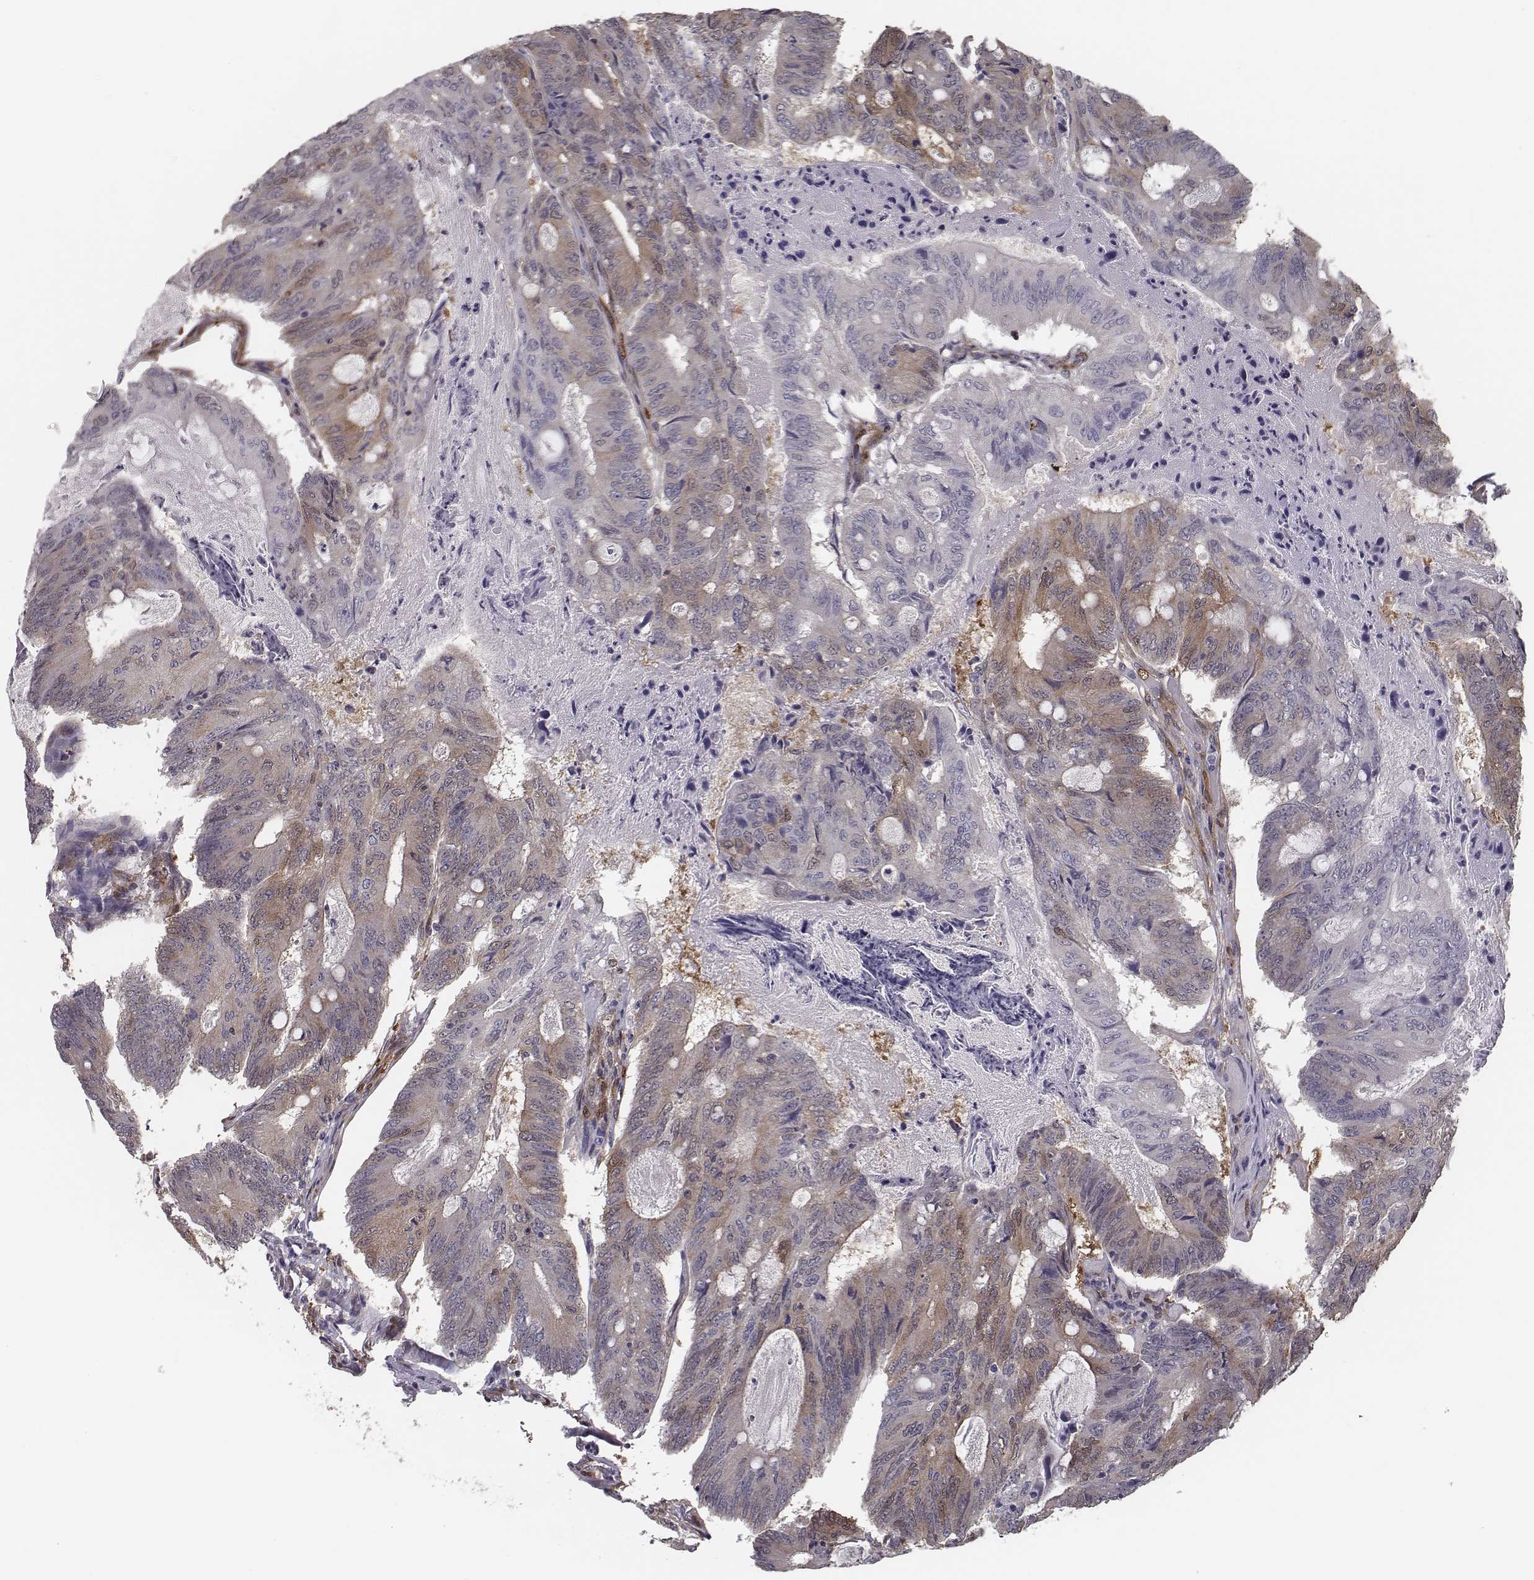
{"staining": {"intensity": "moderate", "quantity": "25%-75%", "location": "cytoplasmic/membranous"}, "tissue": "colorectal cancer", "cell_type": "Tumor cells", "image_type": "cancer", "snomed": [{"axis": "morphology", "description": "Adenocarcinoma, NOS"}, {"axis": "topography", "description": "Colon"}], "caption": "The histopathology image reveals immunohistochemical staining of colorectal cancer. There is moderate cytoplasmic/membranous positivity is identified in approximately 25%-75% of tumor cells. The staining was performed using DAB (3,3'-diaminobenzidine) to visualize the protein expression in brown, while the nuclei were stained in blue with hematoxylin (Magnification: 20x).", "gene": "ISYNA1", "patient": {"sex": "female", "age": 70}}